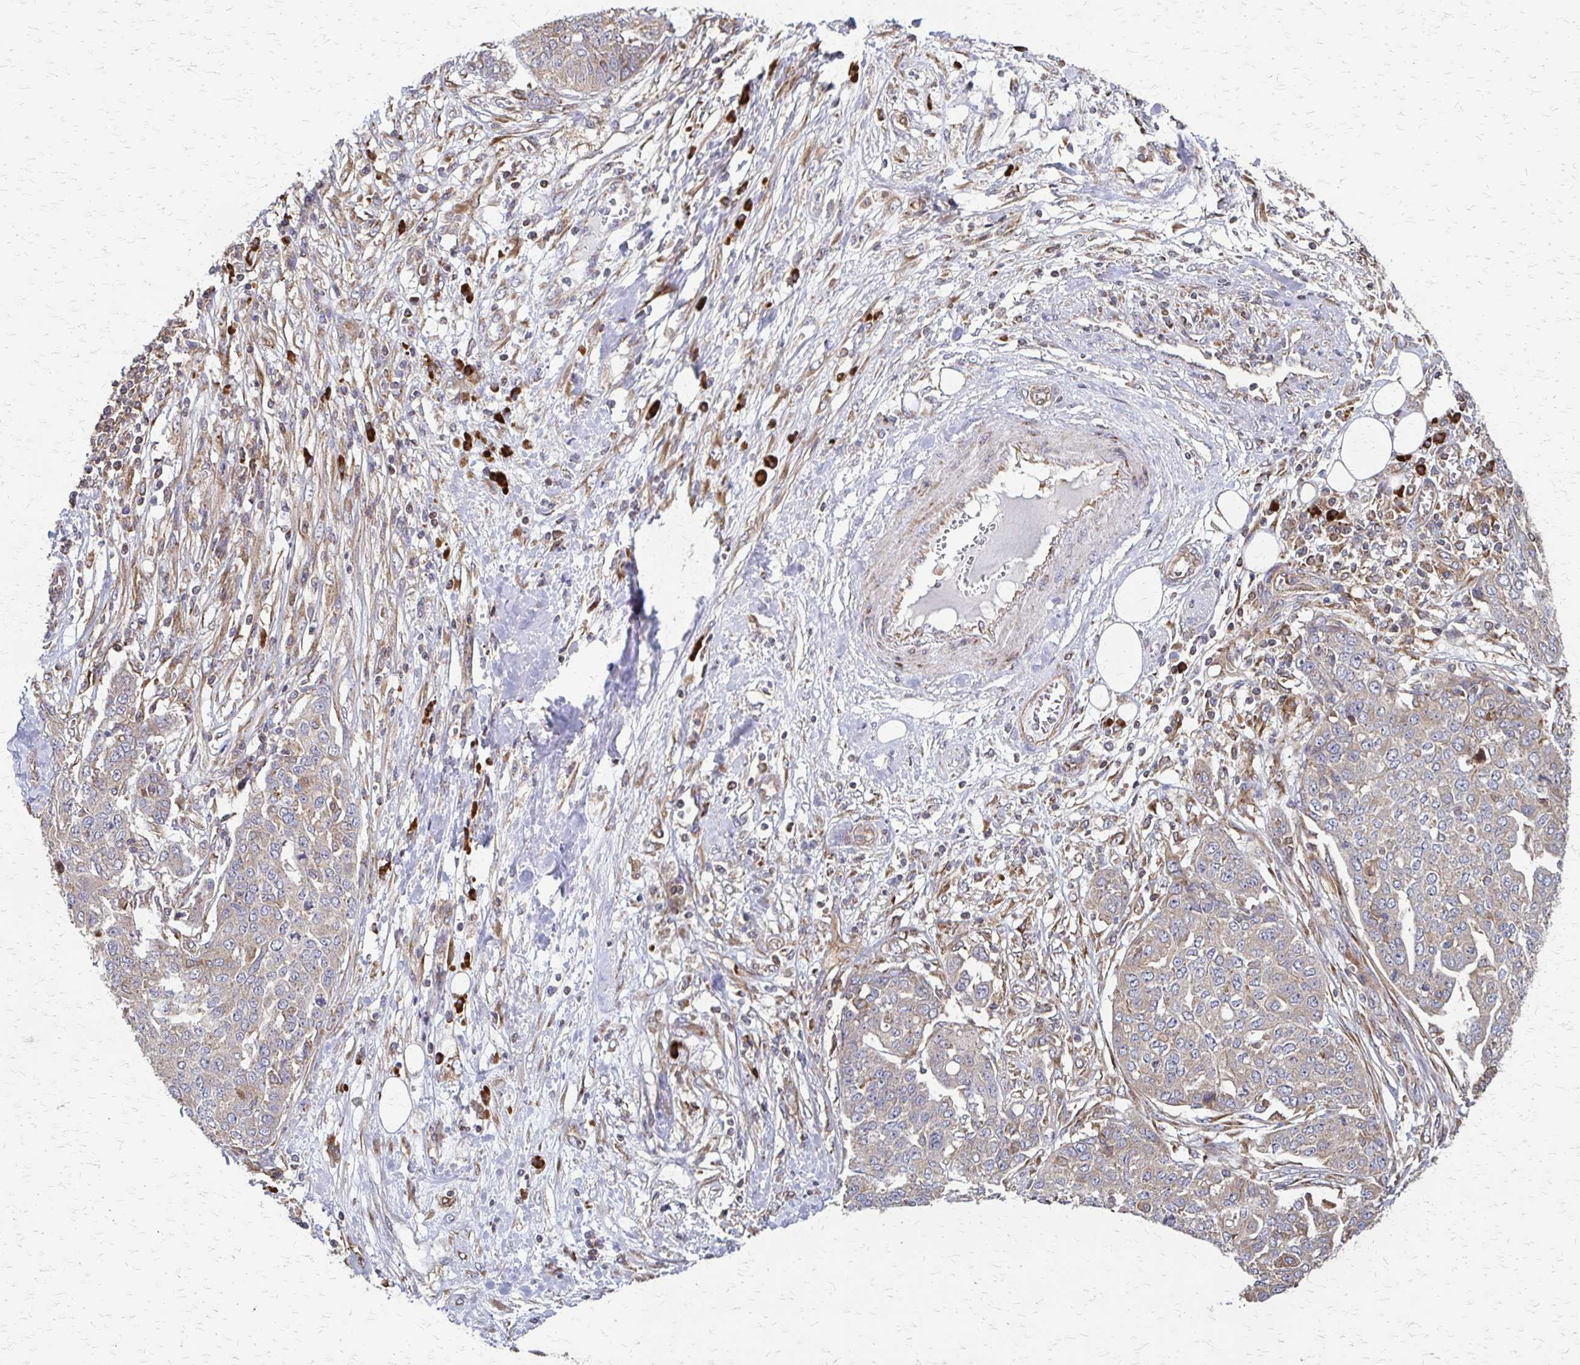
{"staining": {"intensity": "weak", "quantity": ">75%", "location": "cytoplasmic/membranous"}, "tissue": "ovarian cancer", "cell_type": "Tumor cells", "image_type": "cancer", "snomed": [{"axis": "morphology", "description": "Cystadenocarcinoma, serous, NOS"}, {"axis": "topography", "description": "Soft tissue"}, {"axis": "topography", "description": "Ovary"}], "caption": "Immunohistochemical staining of human ovarian cancer (serous cystadenocarcinoma) displays low levels of weak cytoplasmic/membranous protein staining in about >75% of tumor cells.", "gene": "EEF2", "patient": {"sex": "female", "age": 57}}